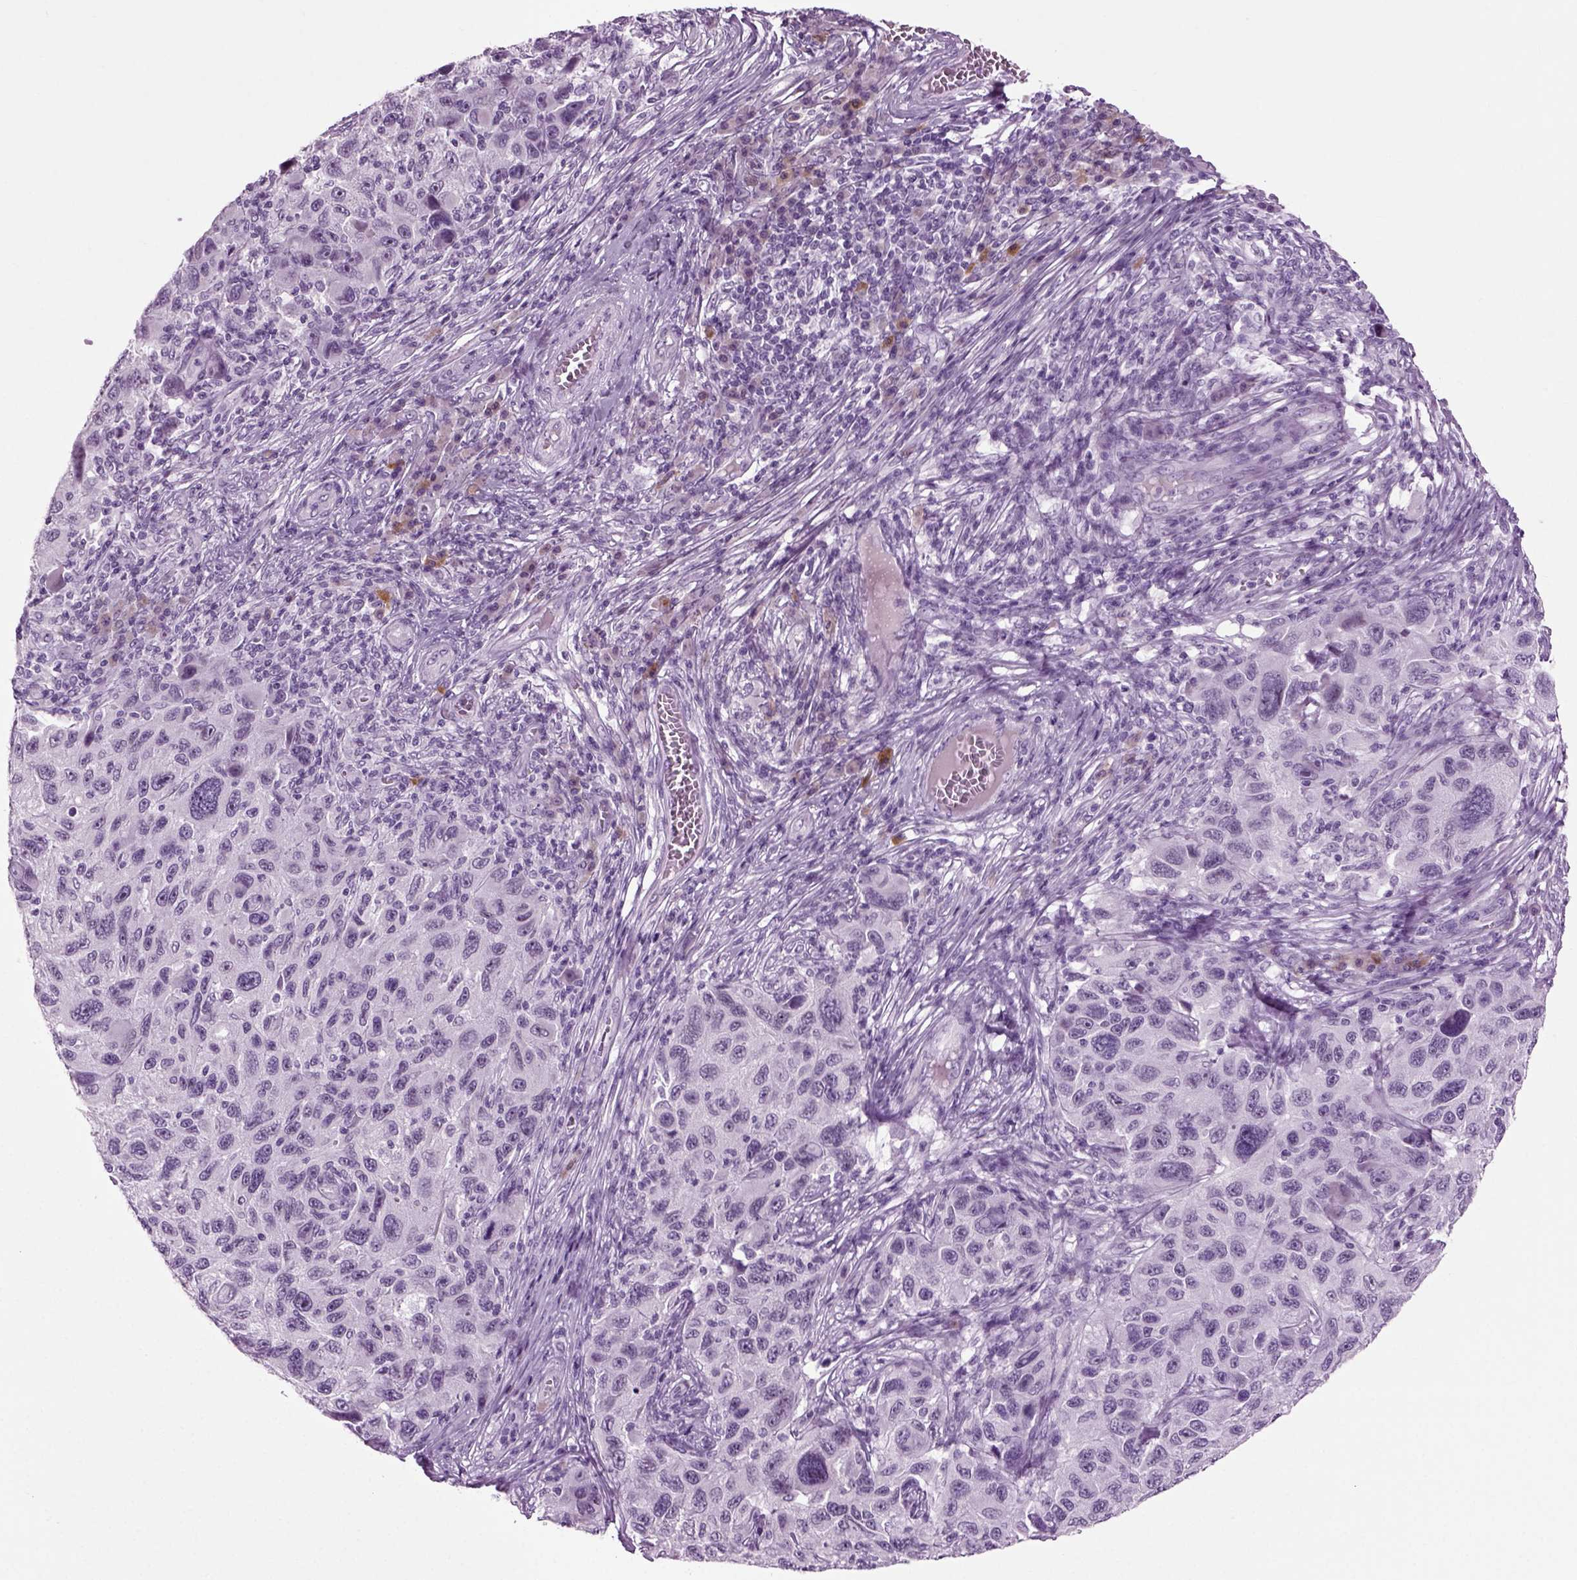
{"staining": {"intensity": "negative", "quantity": "none", "location": "none"}, "tissue": "melanoma", "cell_type": "Tumor cells", "image_type": "cancer", "snomed": [{"axis": "morphology", "description": "Malignant melanoma, NOS"}, {"axis": "topography", "description": "Skin"}], "caption": "Protein analysis of malignant melanoma reveals no significant positivity in tumor cells.", "gene": "PRLH", "patient": {"sex": "male", "age": 53}}